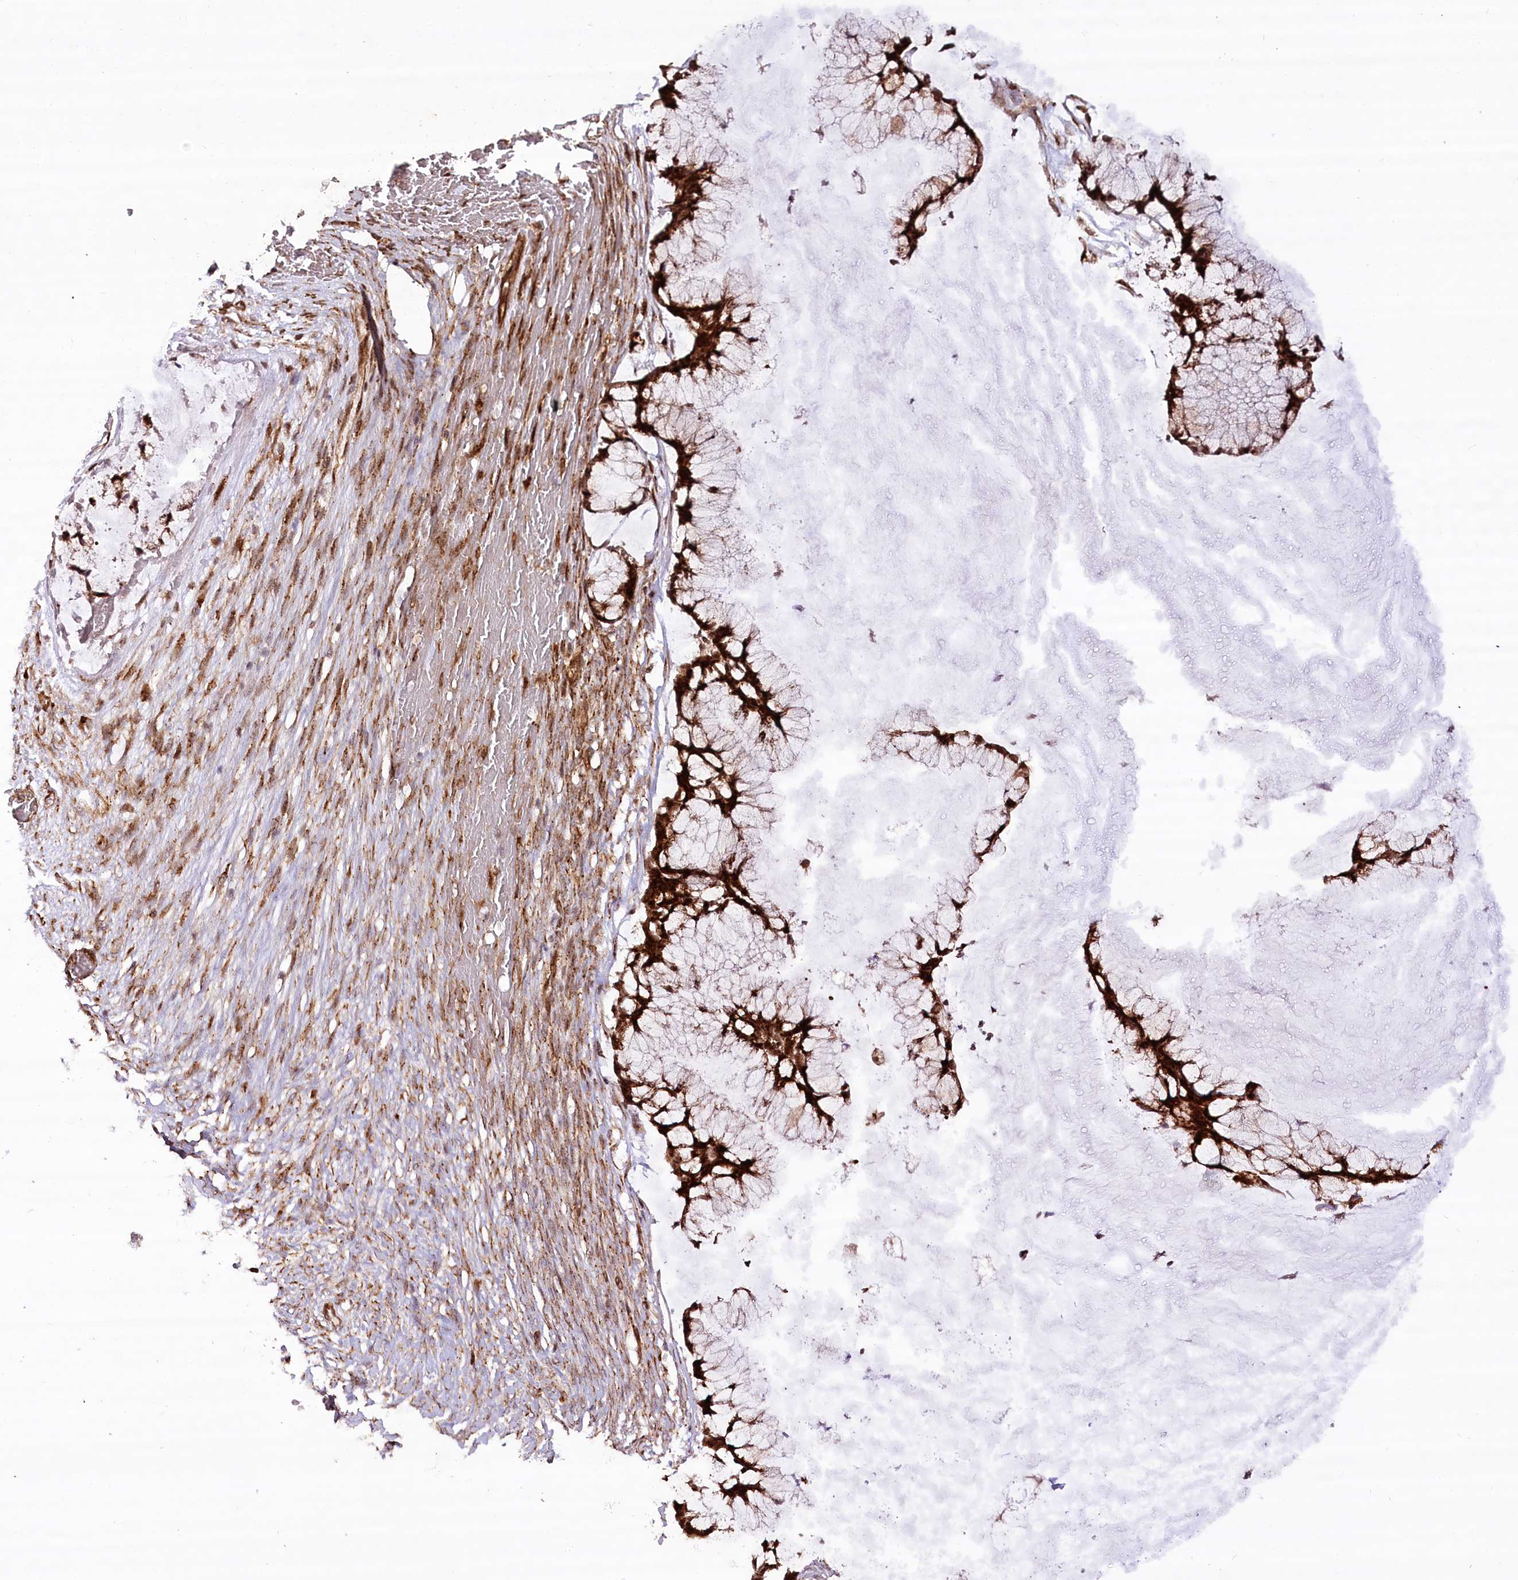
{"staining": {"intensity": "strong", "quantity": ">75%", "location": "cytoplasmic/membranous,nuclear"}, "tissue": "ovarian cancer", "cell_type": "Tumor cells", "image_type": "cancer", "snomed": [{"axis": "morphology", "description": "Cystadenocarcinoma, mucinous, NOS"}, {"axis": "topography", "description": "Ovary"}], "caption": "Ovarian mucinous cystadenocarcinoma tissue exhibits strong cytoplasmic/membranous and nuclear expression in about >75% of tumor cells, visualized by immunohistochemistry.", "gene": "COPG1", "patient": {"sex": "female", "age": 42}}